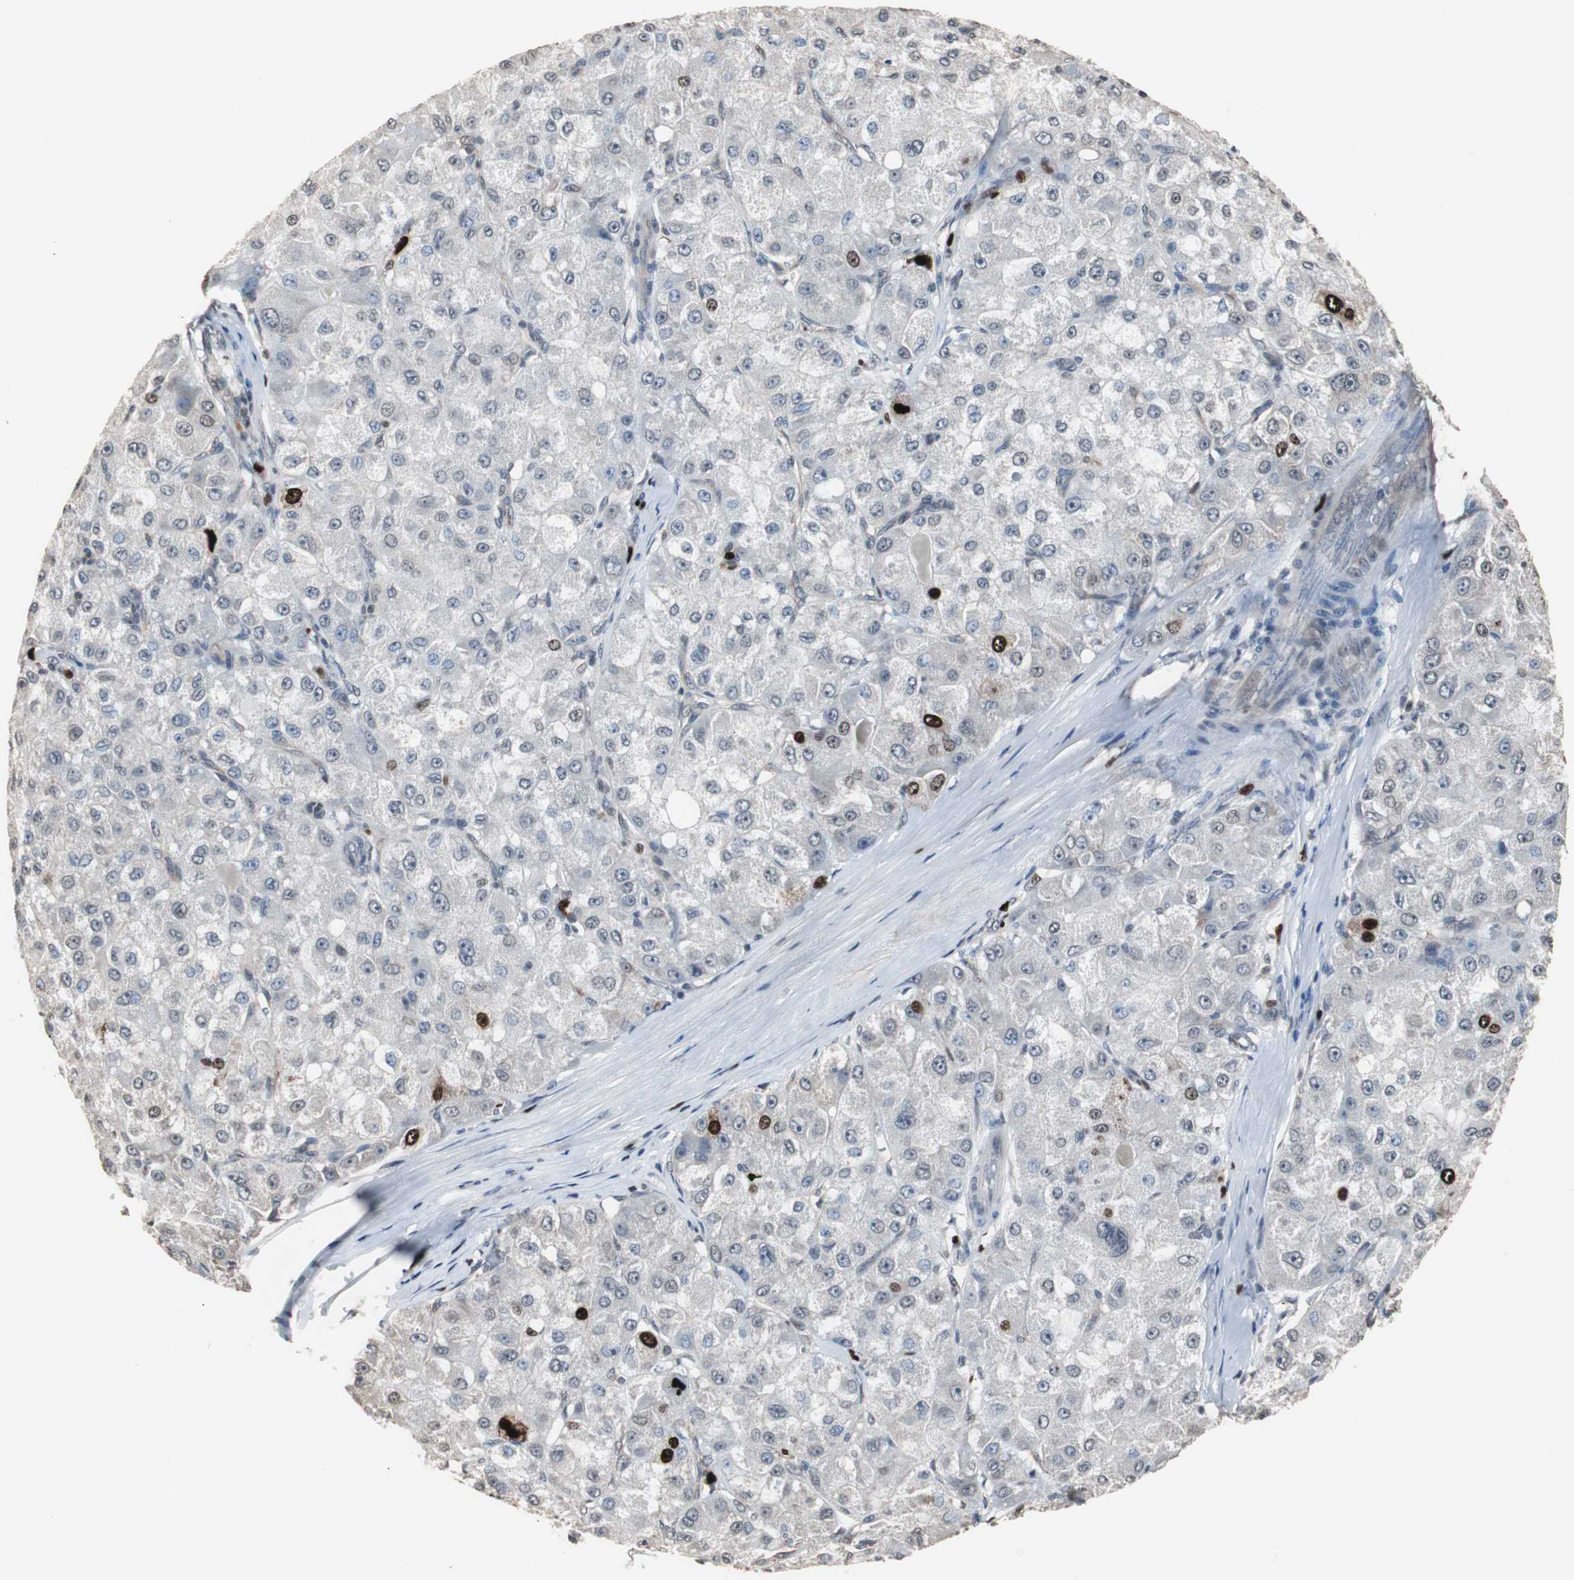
{"staining": {"intensity": "strong", "quantity": "<25%", "location": "nuclear"}, "tissue": "liver cancer", "cell_type": "Tumor cells", "image_type": "cancer", "snomed": [{"axis": "morphology", "description": "Carcinoma, Hepatocellular, NOS"}, {"axis": "topography", "description": "Liver"}], "caption": "Immunohistochemical staining of human liver hepatocellular carcinoma reveals medium levels of strong nuclear protein expression in approximately <25% of tumor cells. Ihc stains the protein in brown and the nuclei are stained blue.", "gene": "TOP2A", "patient": {"sex": "male", "age": 80}}